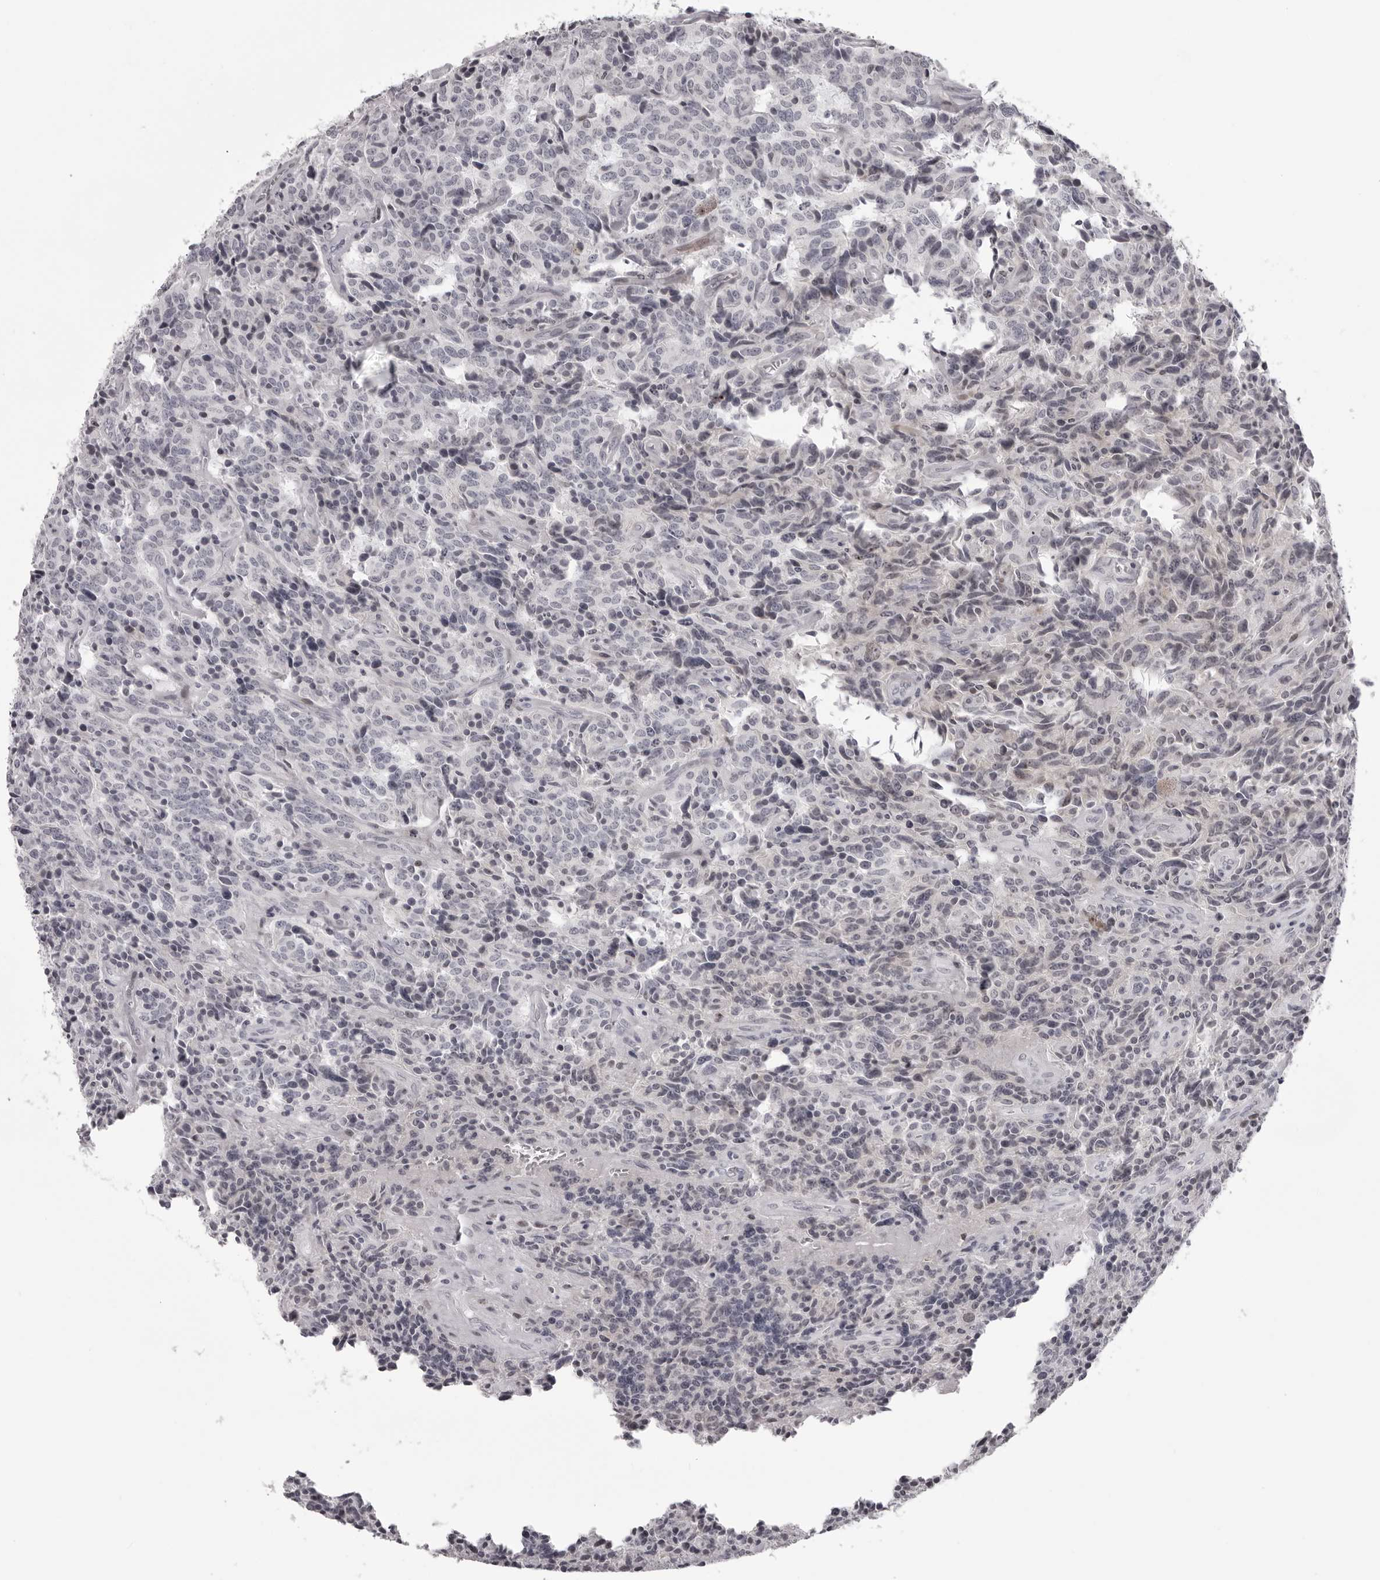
{"staining": {"intensity": "negative", "quantity": "none", "location": "none"}, "tissue": "carcinoid", "cell_type": "Tumor cells", "image_type": "cancer", "snomed": [{"axis": "morphology", "description": "Carcinoid, malignant, NOS"}, {"axis": "topography", "description": "Lung"}], "caption": "The photomicrograph demonstrates no significant expression in tumor cells of carcinoid (malignant).", "gene": "HELZ", "patient": {"sex": "female", "age": 46}}